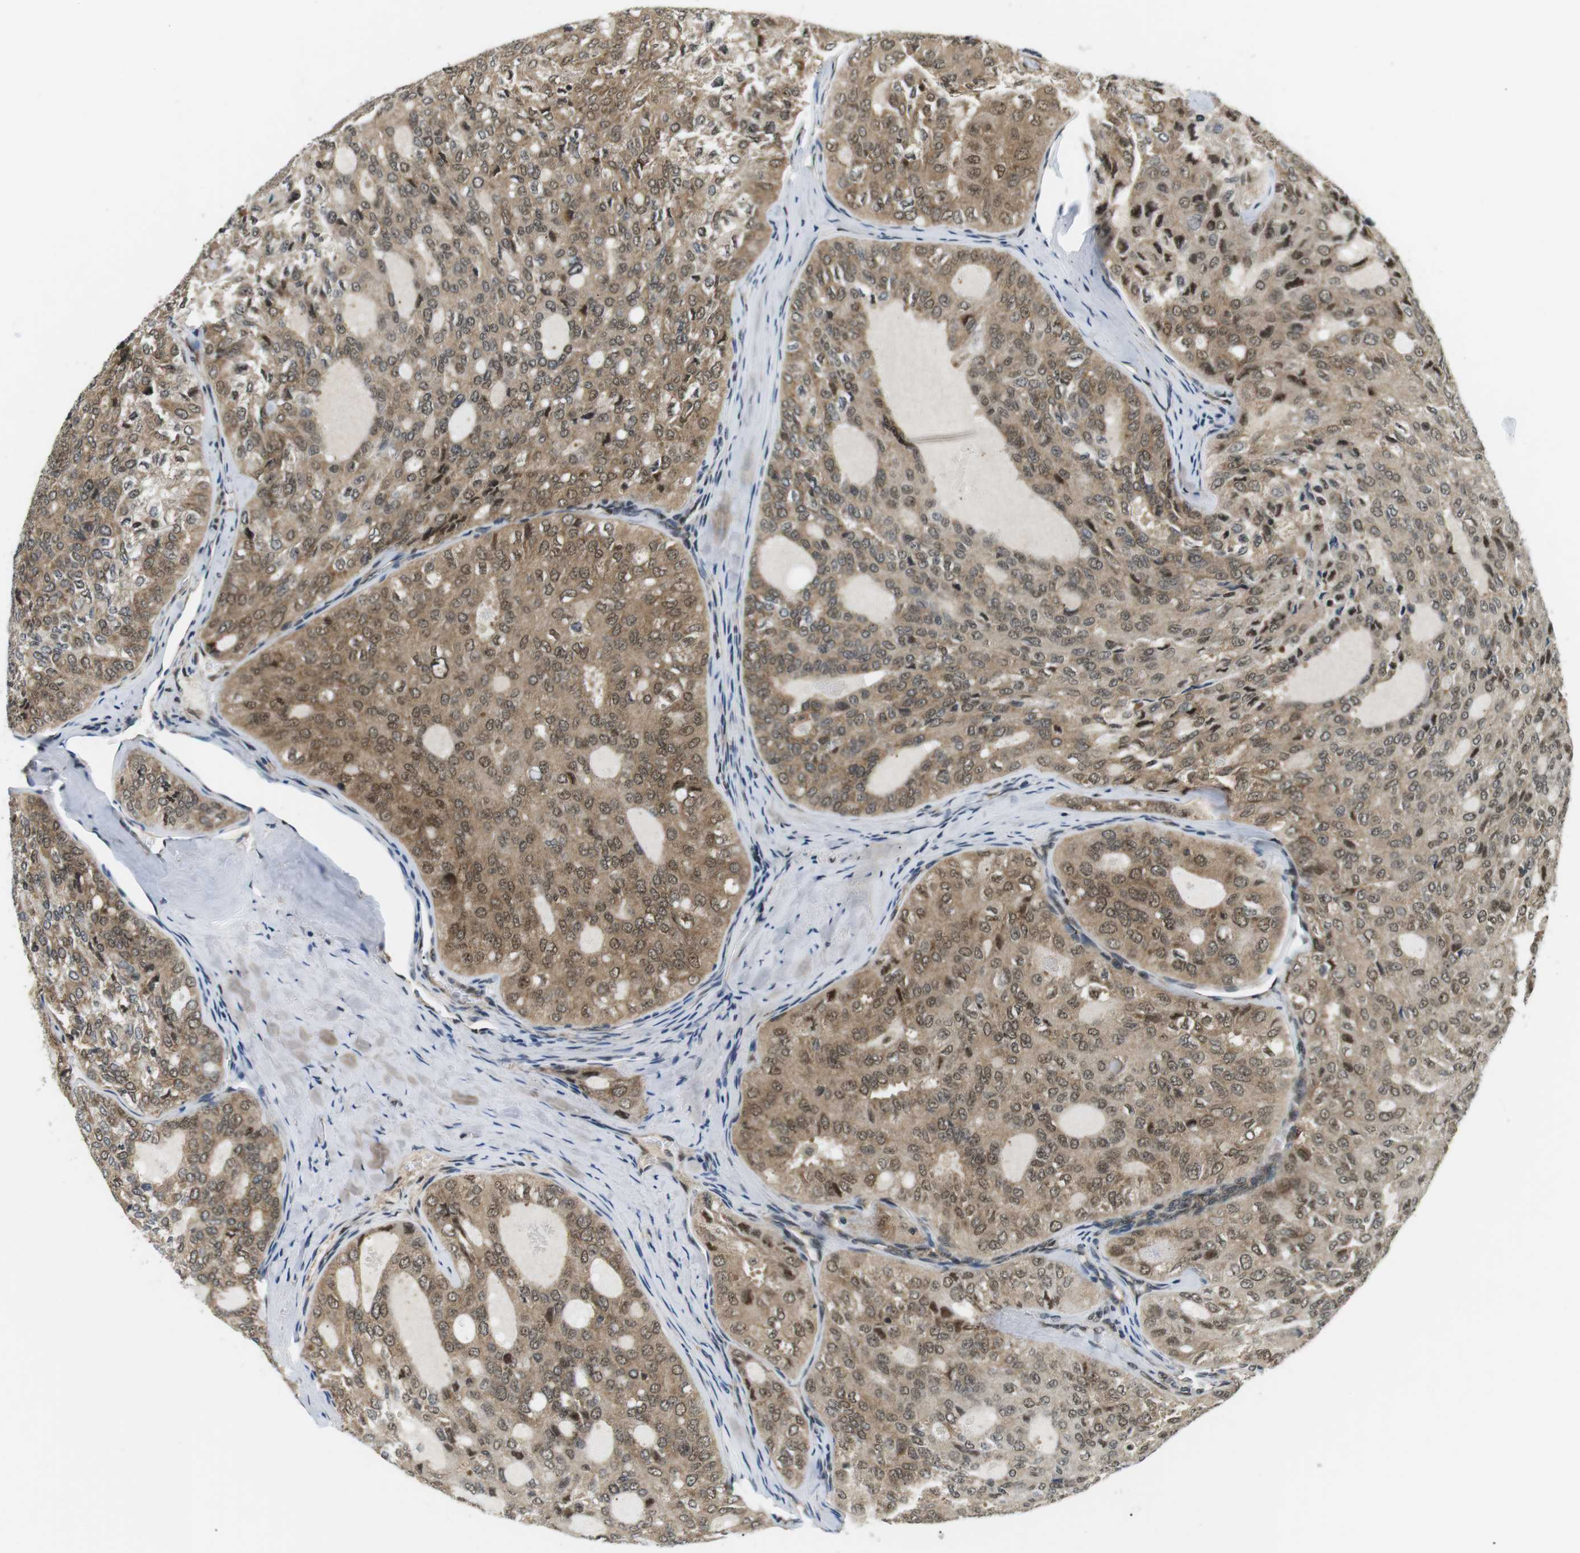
{"staining": {"intensity": "moderate", "quantity": ">75%", "location": "cytoplasmic/membranous,nuclear"}, "tissue": "thyroid cancer", "cell_type": "Tumor cells", "image_type": "cancer", "snomed": [{"axis": "morphology", "description": "Follicular adenoma carcinoma, NOS"}, {"axis": "topography", "description": "Thyroid gland"}], "caption": "Tumor cells reveal medium levels of moderate cytoplasmic/membranous and nuclear staining in about >75% of cells in human thyroid follicular adenoma carcinoma.", "gene": "CSNK2B", "patient": {"sex": "male", "age": 75}}